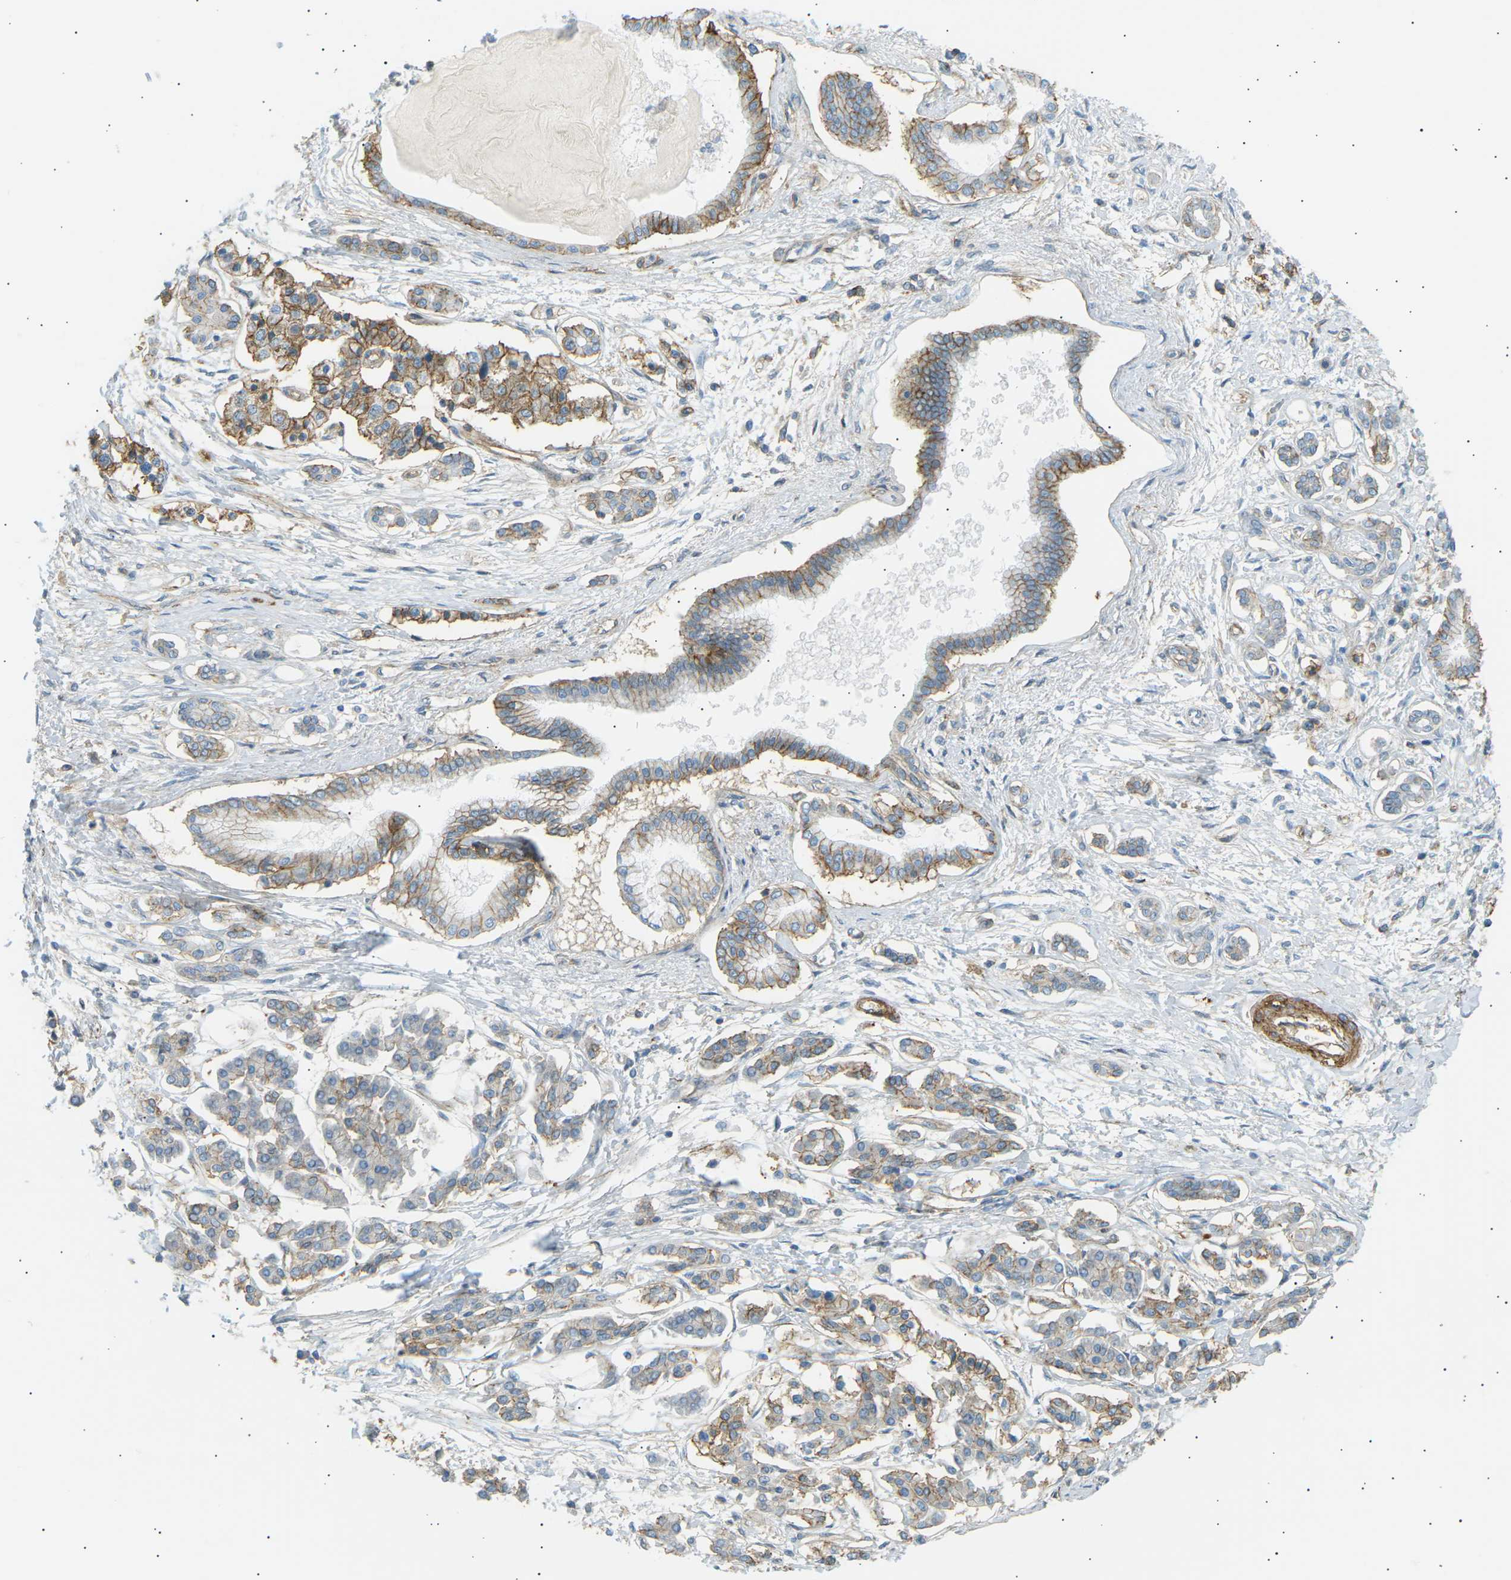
{"staining": {"intensity": "moderate", "quantity": "25%-75%", "location": "cytoplasmic/membranous"}, "tissue": "pancreatic cancer", "cell_type": "Tumor cells", "image_type": "cancer", "snomed": [{"axis": "morphology", "description": "Adenocarcinoma, NOS"}, {"axis": "topography", "description": "Pancreas"}], "caption": "A medium amount of moderate cytoplasmic/membranous positivity is identified in approximately 25%-75% of tumor cells in pancreatic adenocarcinoma tissue.", "gene": "ATP2B4", "patient": {"sex": "male", "age": 56}}